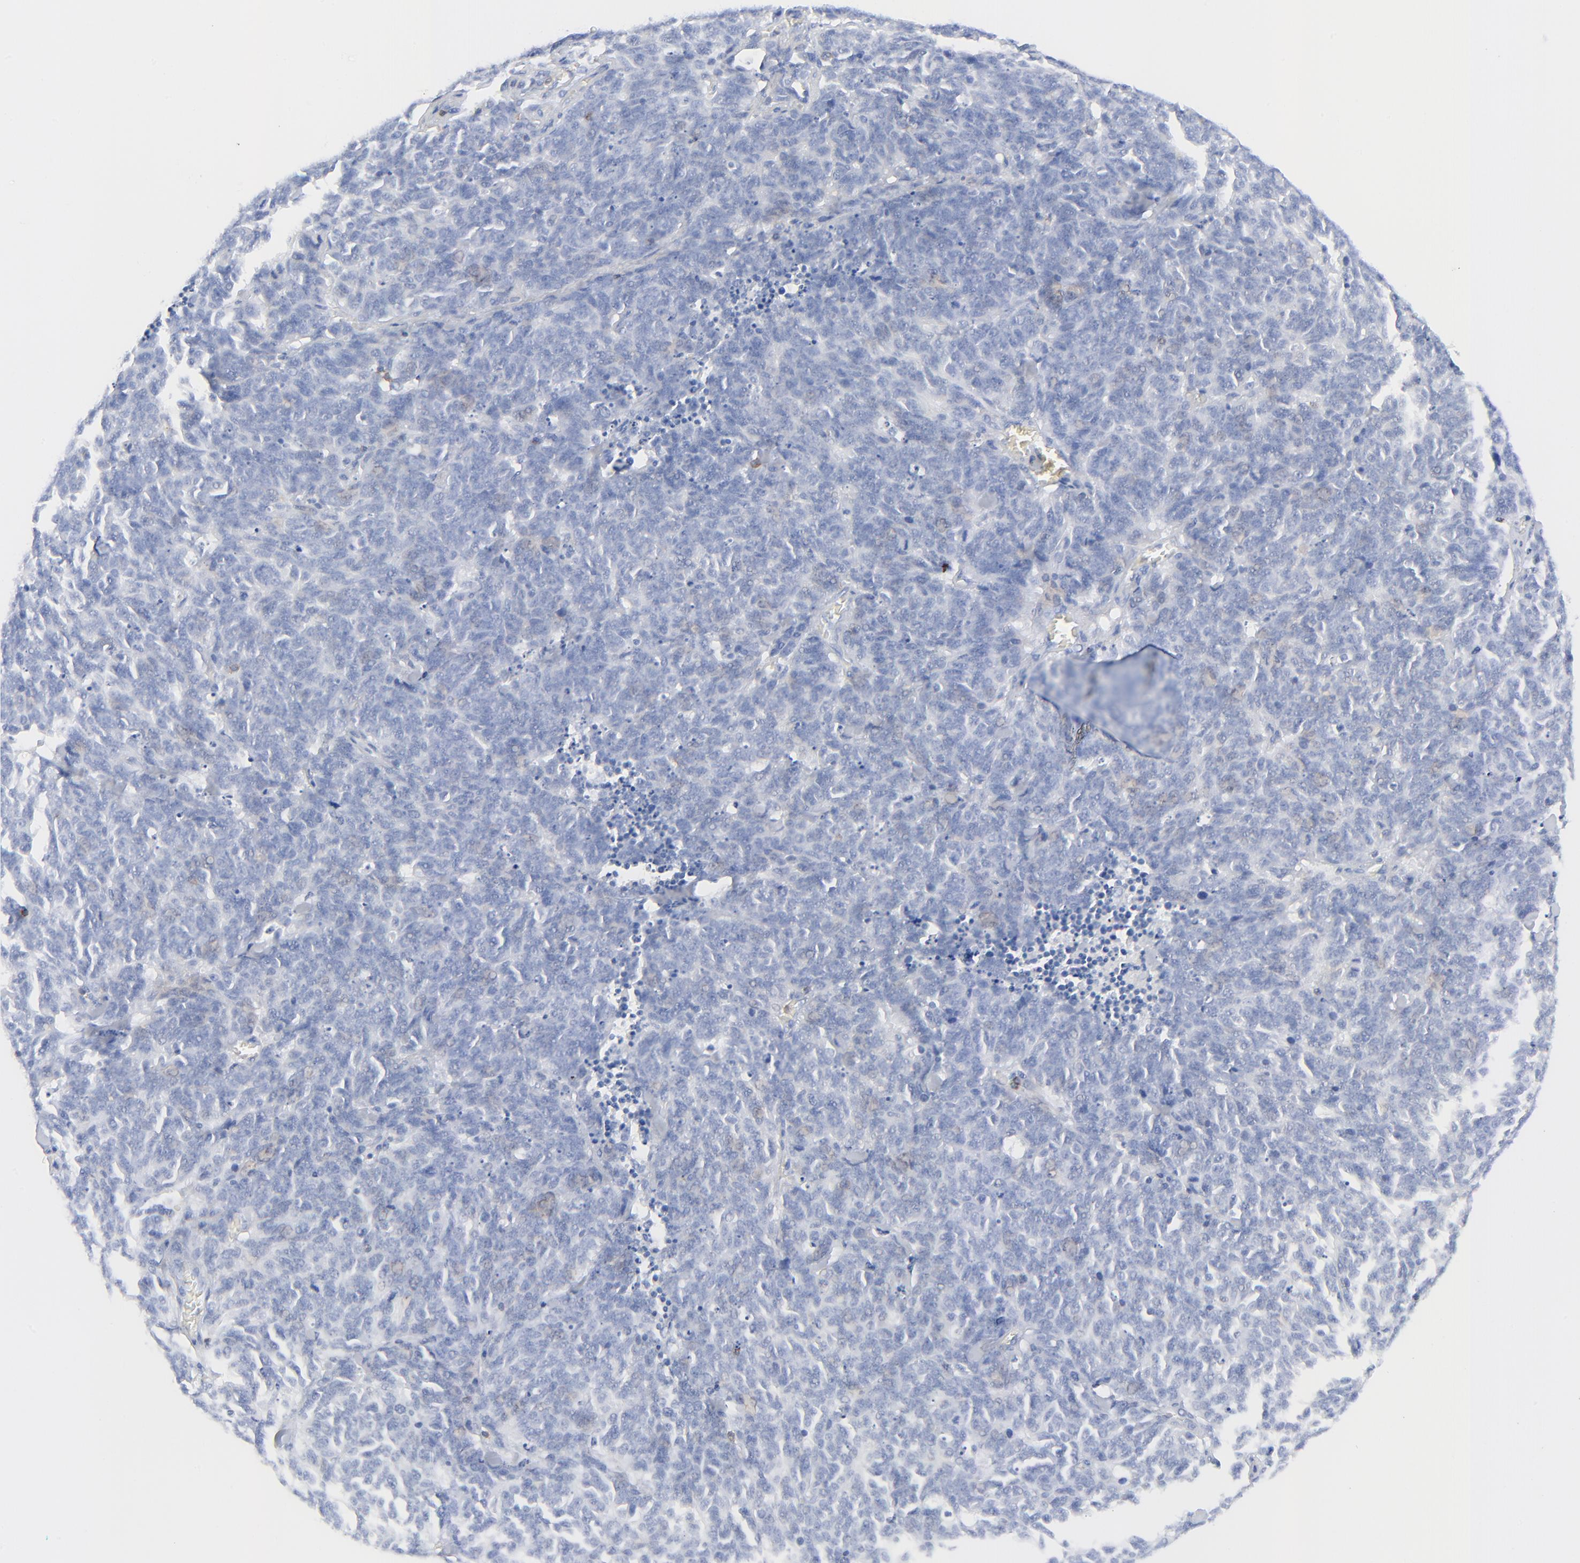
{"staining": {"intensity": "negative", "quantity": "none", "location": "none"}, "tissue": "lung cancer", "cell_type": "Tumor cells", "image_type": "cancer", "snomed": [{"axis": "morphology", "description": "Neoplasm, malignant, NOS"}, {"axis": "topography", "description": "Lung"}], "caption": "The micrograph reveals no significant positivity in tumor cells of lung cancer.", "gene": "LCK", "patient": {"sex": "female", "age": 58}}